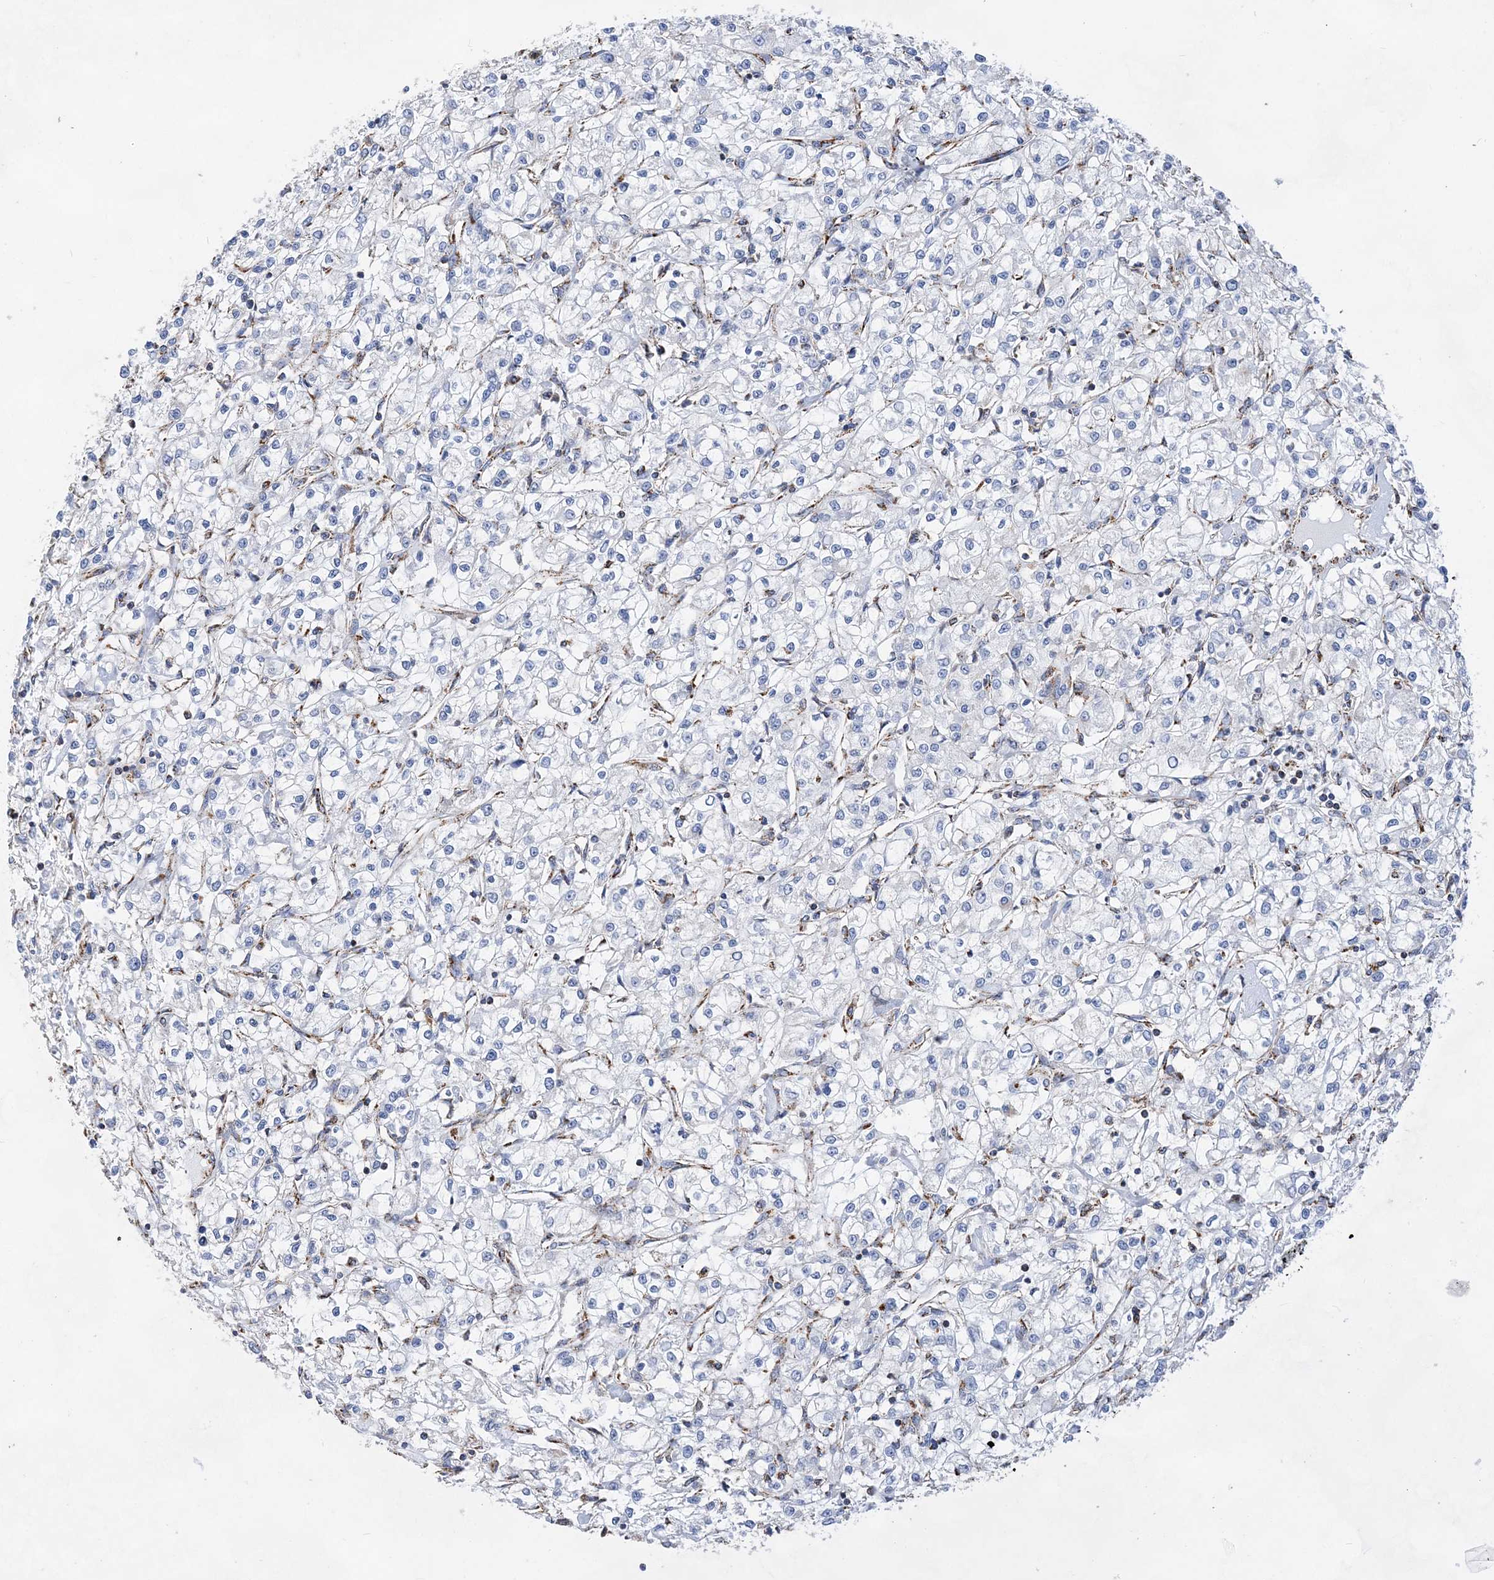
{"staining": {"intensity": "negative", "quantity": "none", "location": "none"}, "tissue": "renal cancer", "cell_type": "Tumor cells", "image_type": "cancer", "snomed": [{"axis": "morphology", "description": "Adenocarcinoma, NOS"}, {"axis": "topography", "description": "Kidney"}], "caption": "The IHC image has no significant staining in tumor cells of adenocarcinoma (renal) tissue.", "gene": "ACOT9", "patient": {"sex": "female", "age": 59}}